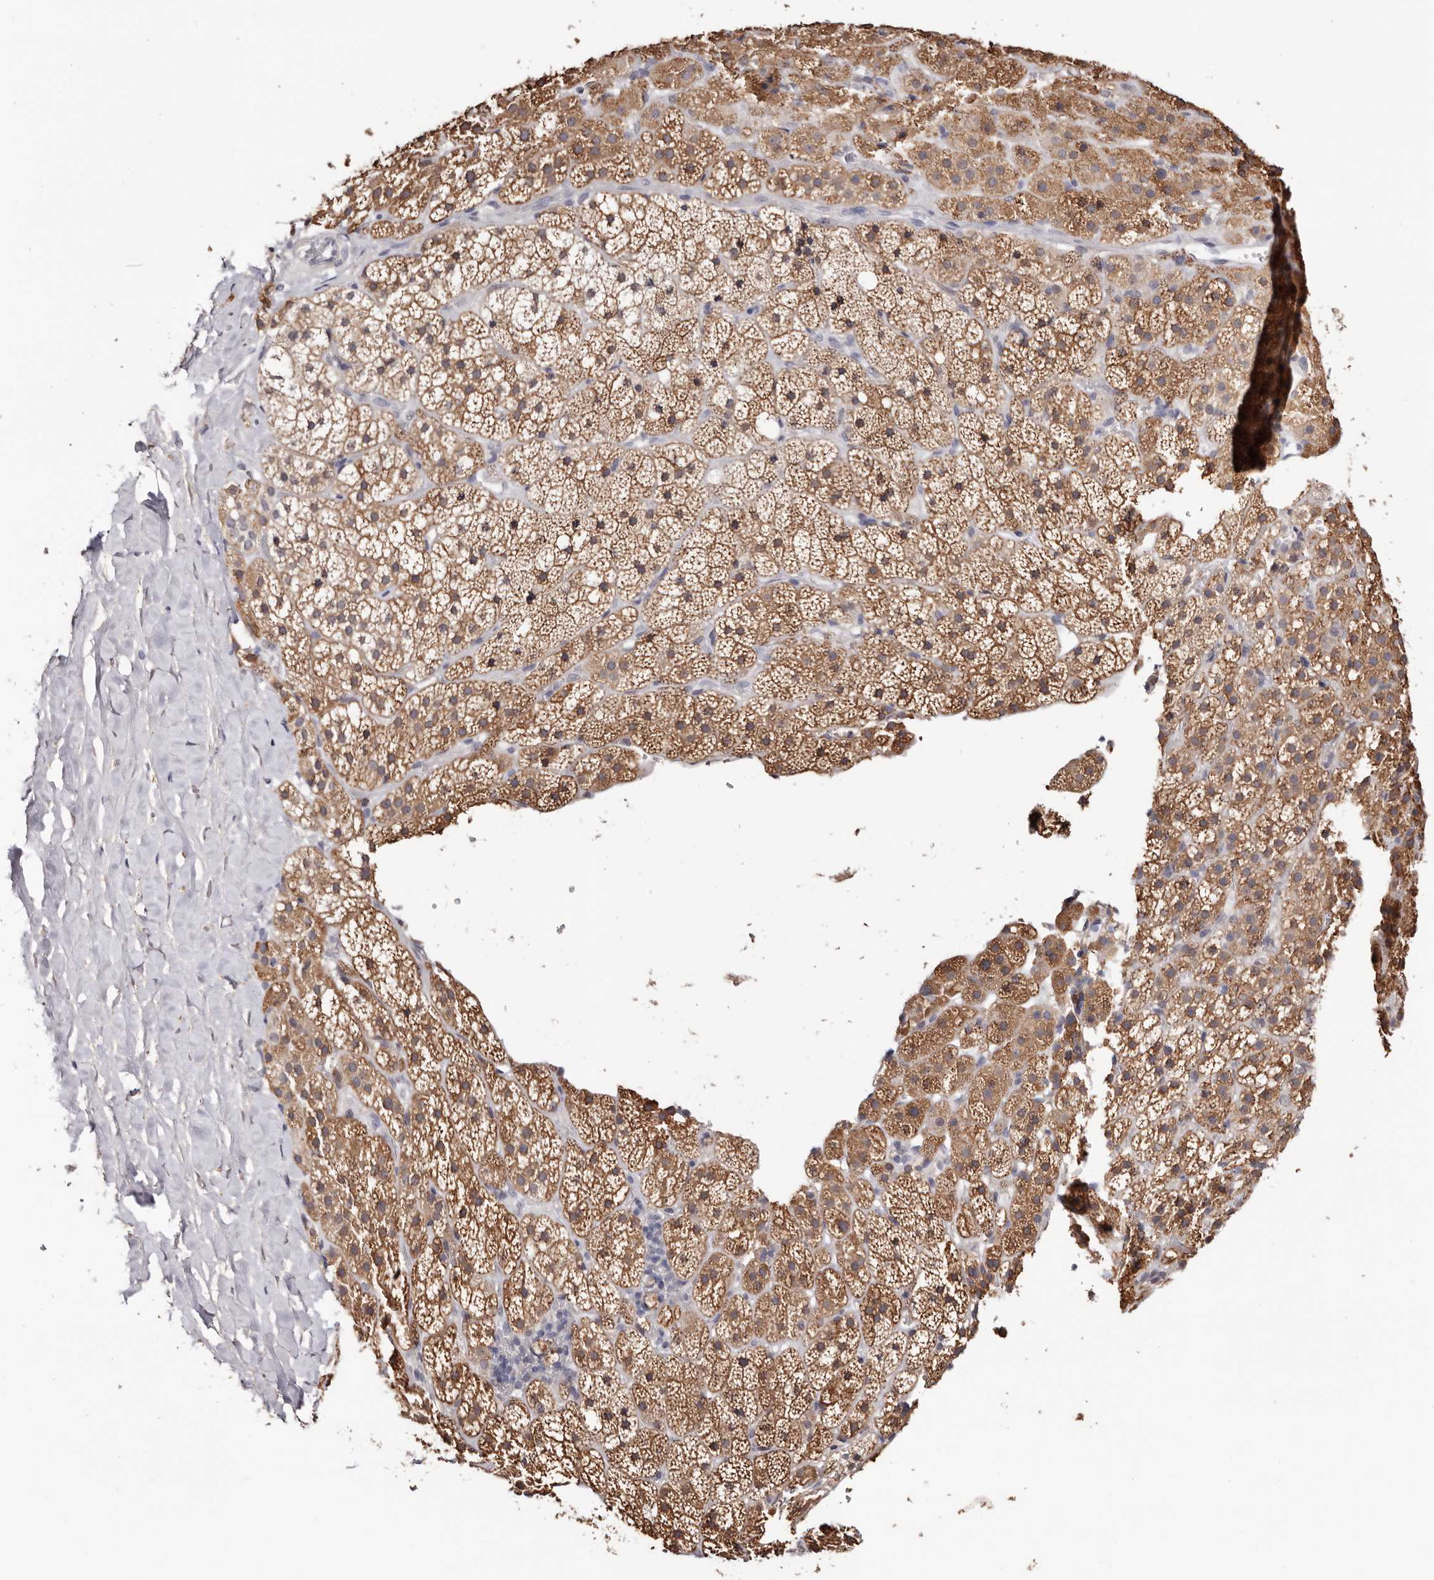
{"staining": {"intensity": "moderate", "quantity": ">75%", "location": "cytoplasmic/membranous"}, "tissue": "adrenal gland", "cell_type": "Glandular cells", "image_type": "normal", "snomed": [{"axis": "morphology", "description": "Normal tissue, NOS"}, {"axis": "topography", "description": "Adrenal gland"}], "caption": "Glandular cells show medium levels of moderate cytoplasmic/membranous expression in approximately >75% of cells in benign human adrenal gland. (Stains: DAB in brown, nuclei in blue, Microscopy: brightfield microscopy at high magnification).", "gene": "TYW3", "patient": {"sex": "female", "age": 59}}